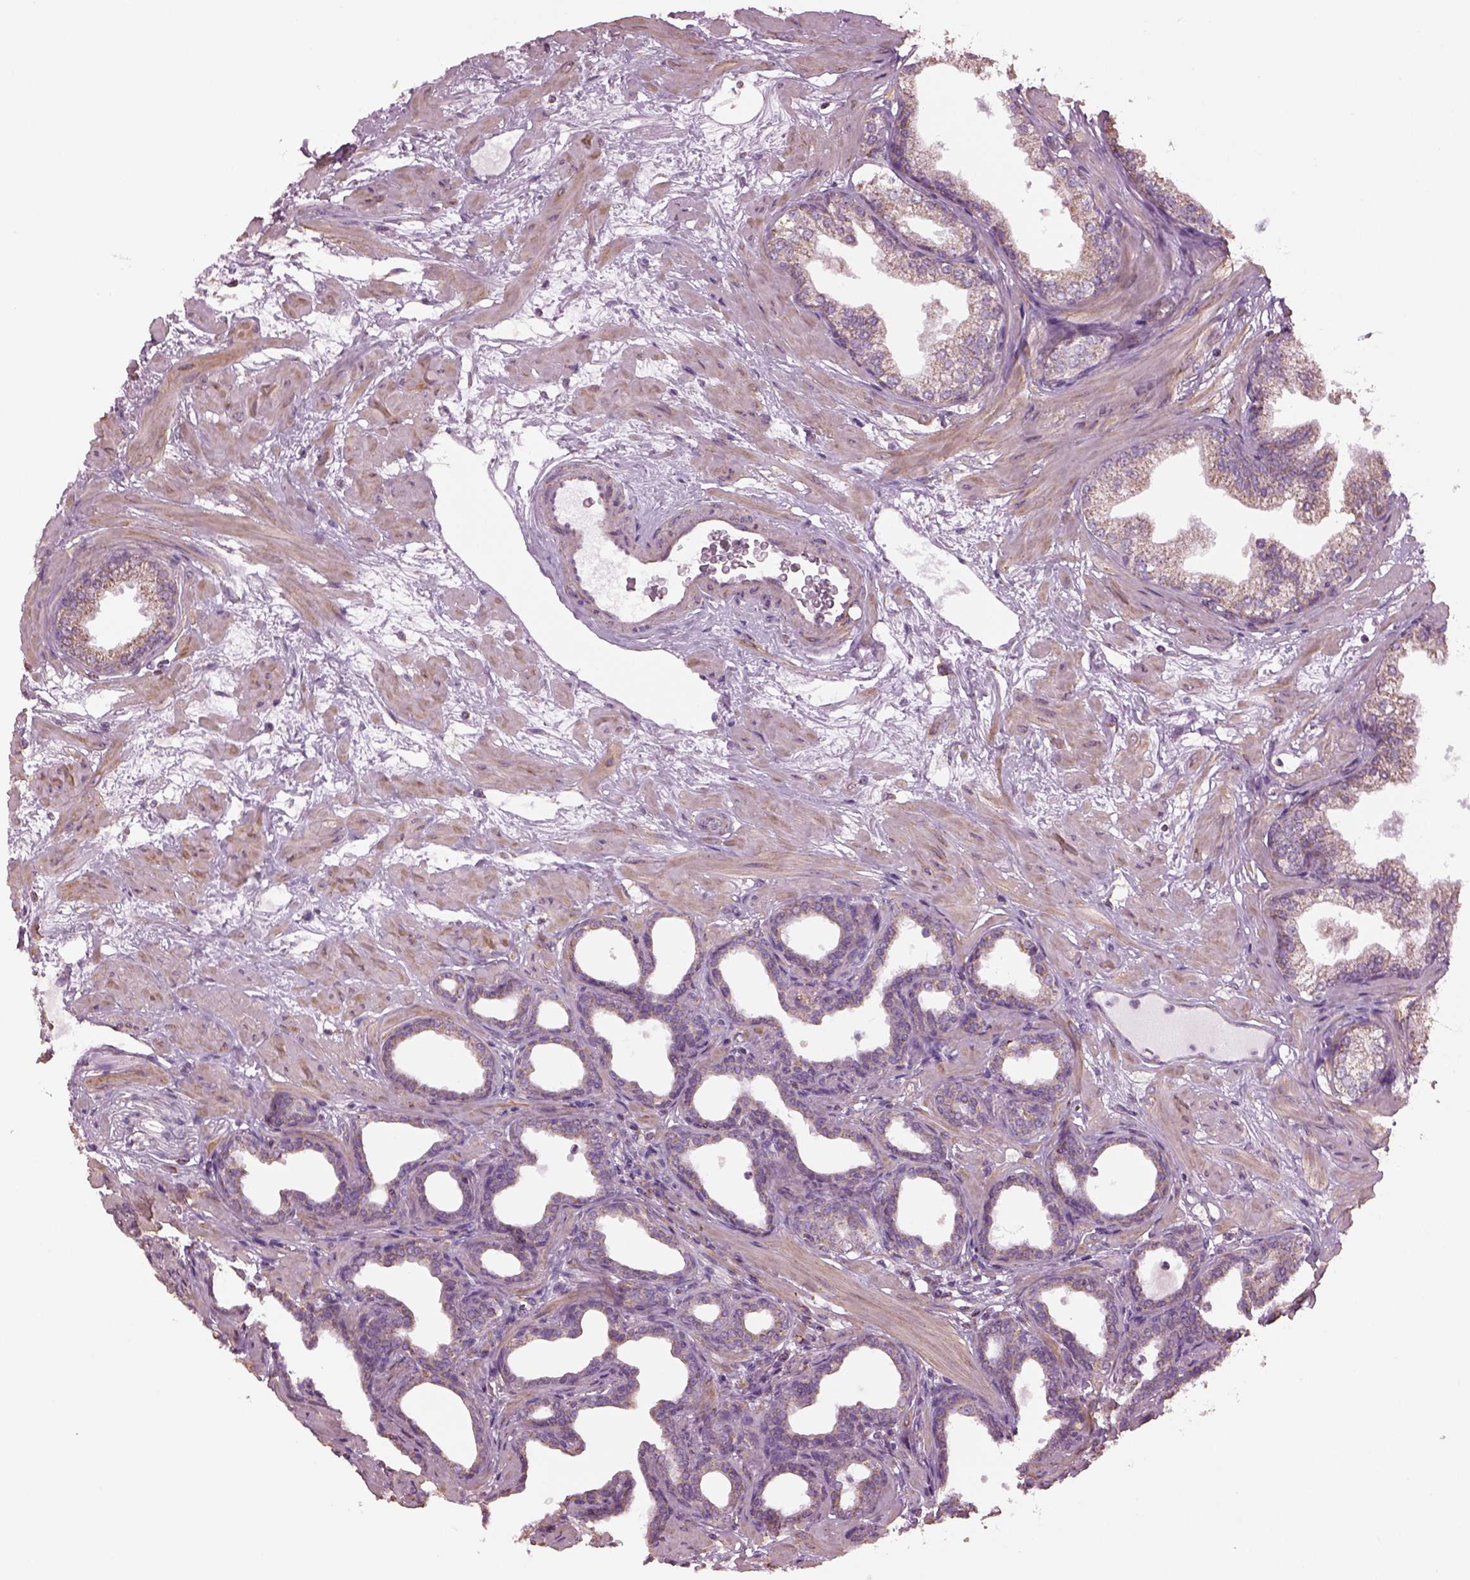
{"staining": {"intensity": "weak", "quantity": ">75%", "location": "cytoplasmic/membranous"}, "tissue": "prostate", "cell_type": "Glandular cells", "image_type": "normal", "snomed": [{"axis": "morphology", "description": "Normal tissue, NOS"}, {"axis": "topography", "description": "Prostate"}], "caption": "Immunohistochemical staining of benign human prostate reveals >75% levels of weak cytoplasmic/membranous protein expression in approximately >75% of glandular cells.", "gene": "SPATA7", "patient": {"sex": "male", "age": 37}}